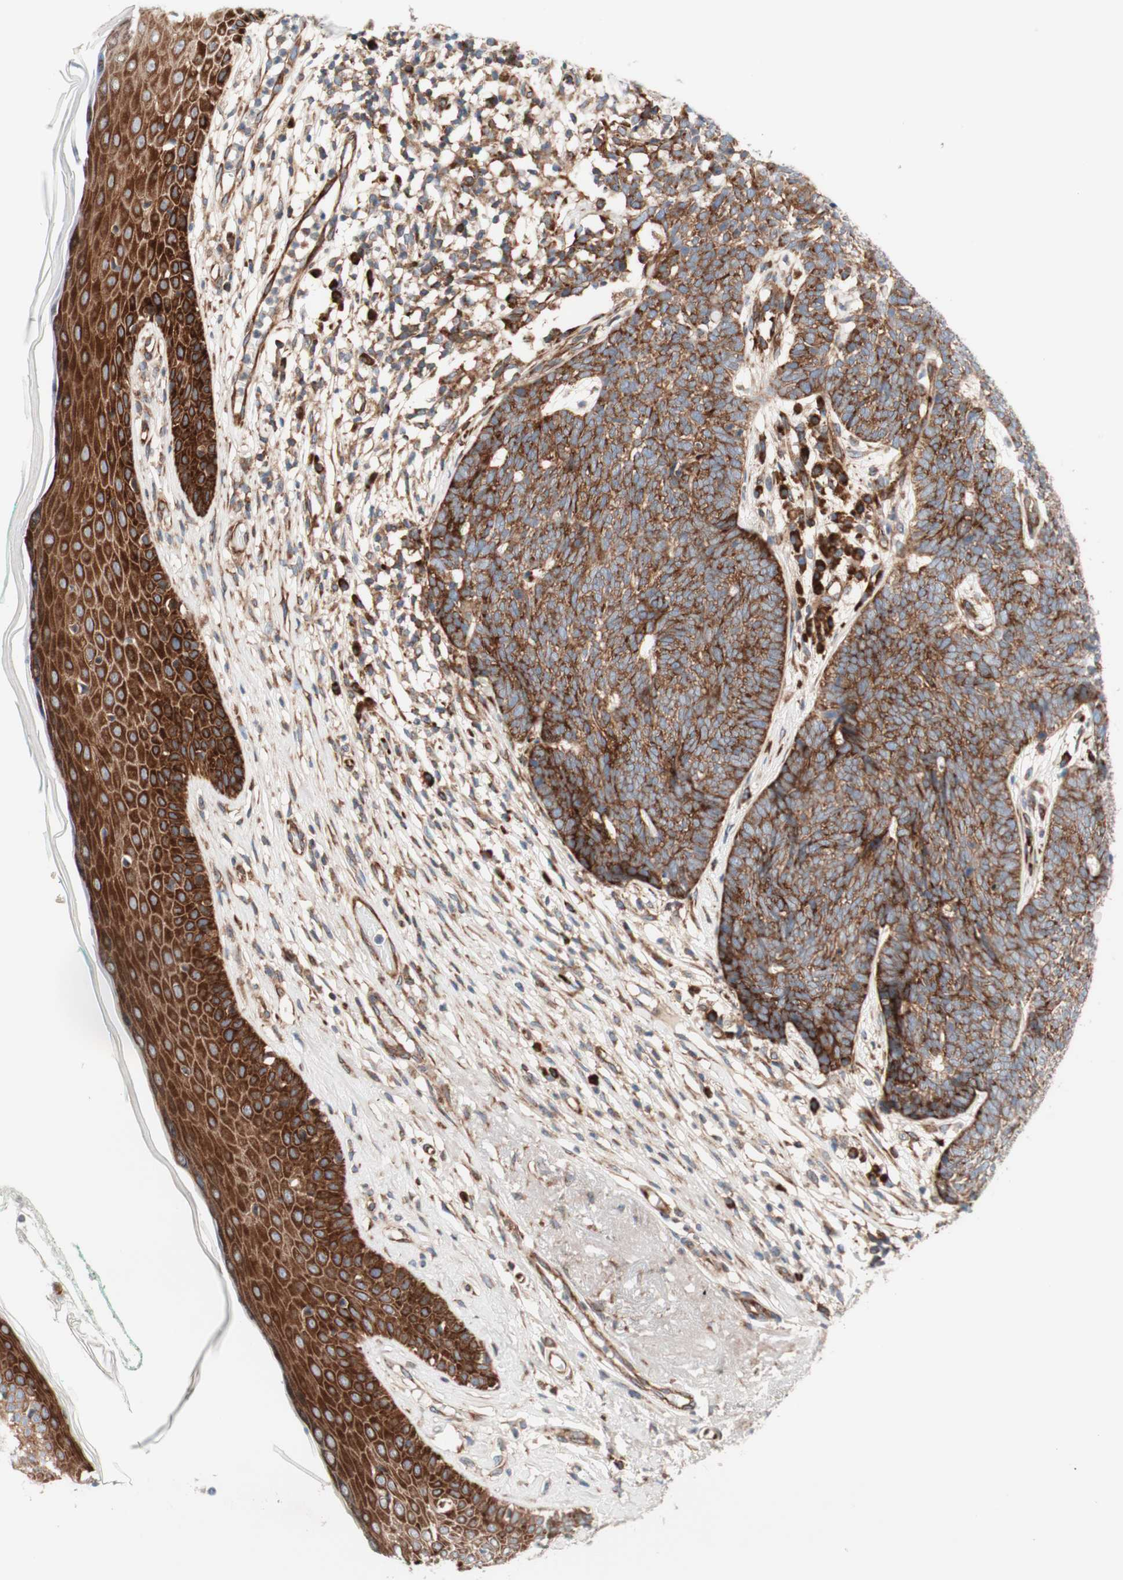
{"staining": {"intensity": "moderate", "quantity": ">75%", "location": "cytoplasmic/membranous"}, "tissue": "skin cancer", "cell_type": "Tumor cells", "image_type": "cancer", "snomed": [{"axis": "morphology", "description": "Basal cell carcinoma"}, {"axis": "topography", "description": "Skin"}], "caption": "Basal cell carcinoma (skin) stained with IHC shows moderate cytoplasmic/membranous staining in about >75% of tumor cells.", "gene": "CCN4", "patient": {"sex": "female", "age": 84}}